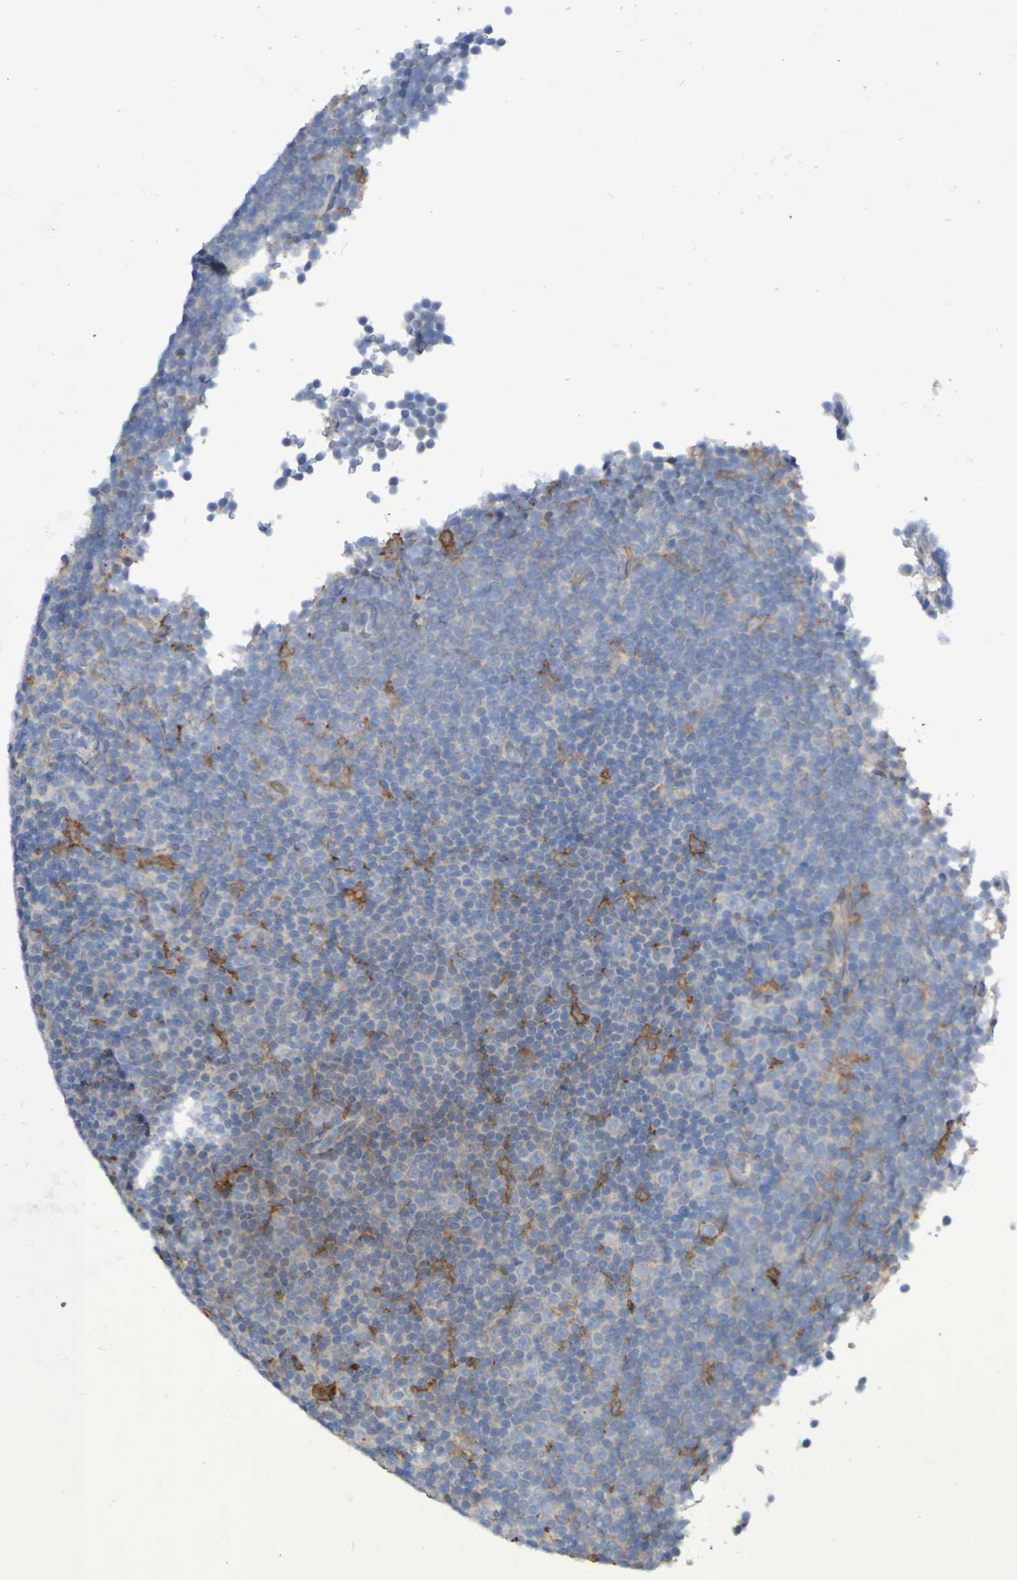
{"staining": {"intensity": "moderate", "quantity": "<25%", "location": "cytoplasmic/membranous"}, "tissue": "lymphoma", "cell_type": "Tumor cells", "image_type": "cancer", "snomed": [{"axis": "morphology", "description": "Malignant lymphoma, non-Hodgkin's type, Low grade"}, {"axis": "topography", "description": "Lymph node"}], "caption": "Protein expression by immunohistochemistry demonstrates moderate cytoplasmic/membranous expression in approximately <25% of tumor cells in lymphoma. The protein is stained brown, and the nuclei are stained in blue (DAB IHC with brightfield microscopy, high magnification).", "gene": "SCRG1", "patient": {"sex": "female", "age": 67}}